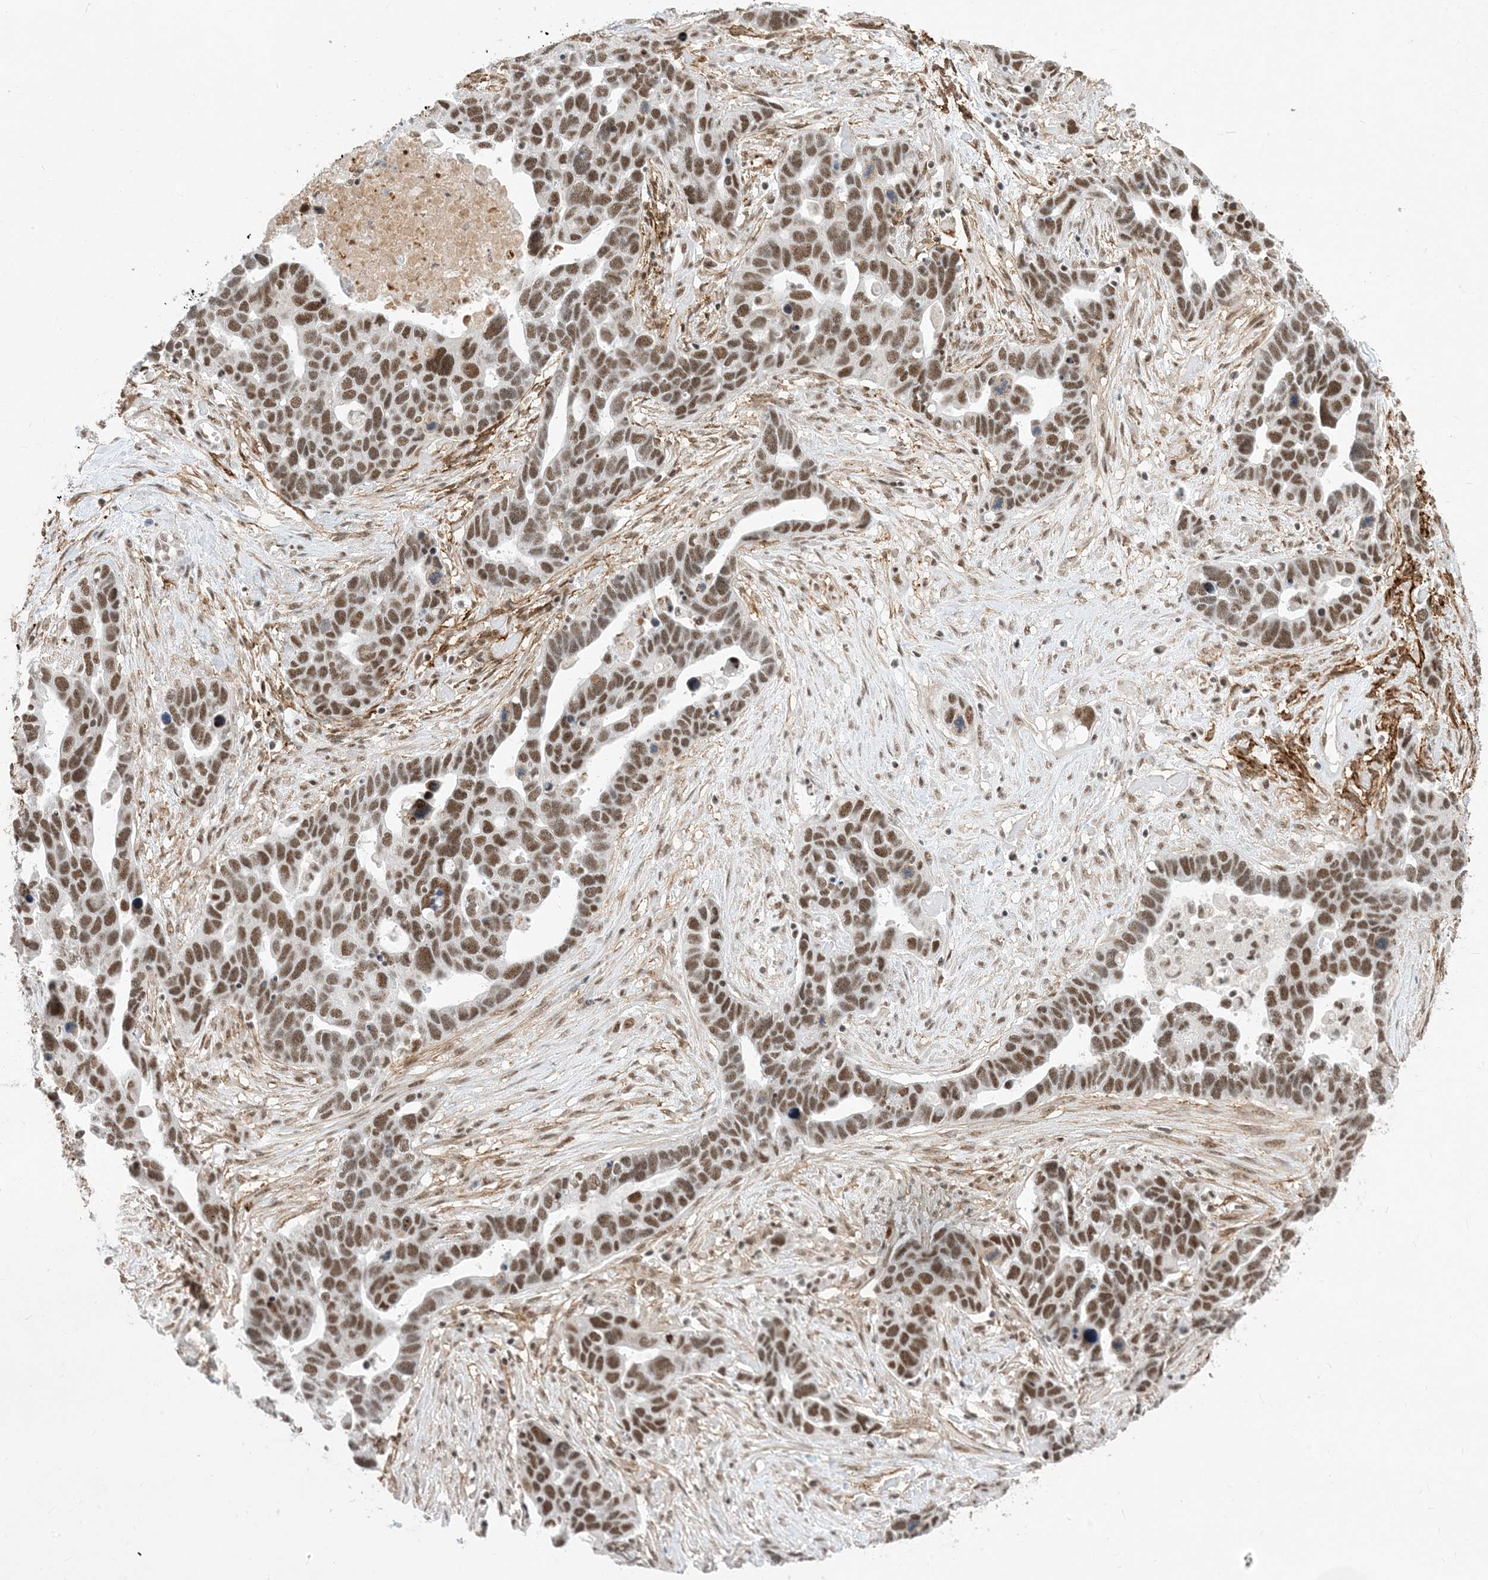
{"staining": {"intensity": "moderate", "quantity": ">75%", "location": "nuclear"}, "tissue": "ovarian cancer", "cell_type": "Tumor cells", "image_type": "cancer", "snomed": [{"axis": "morphology", "description": "Cystadenocarcinoma, serous, NOS"}, {"axis": "topography", "description": "Ovary"}], "caption": "Immunohistochemical staining of human ovarian cancer (serous cystadenocarcinoma) shows moderate nuclear protein positivity in approximately >75% of tumor cells.", "gene": "SF3A3", "patient": {"sex": "female", "age": 54}}